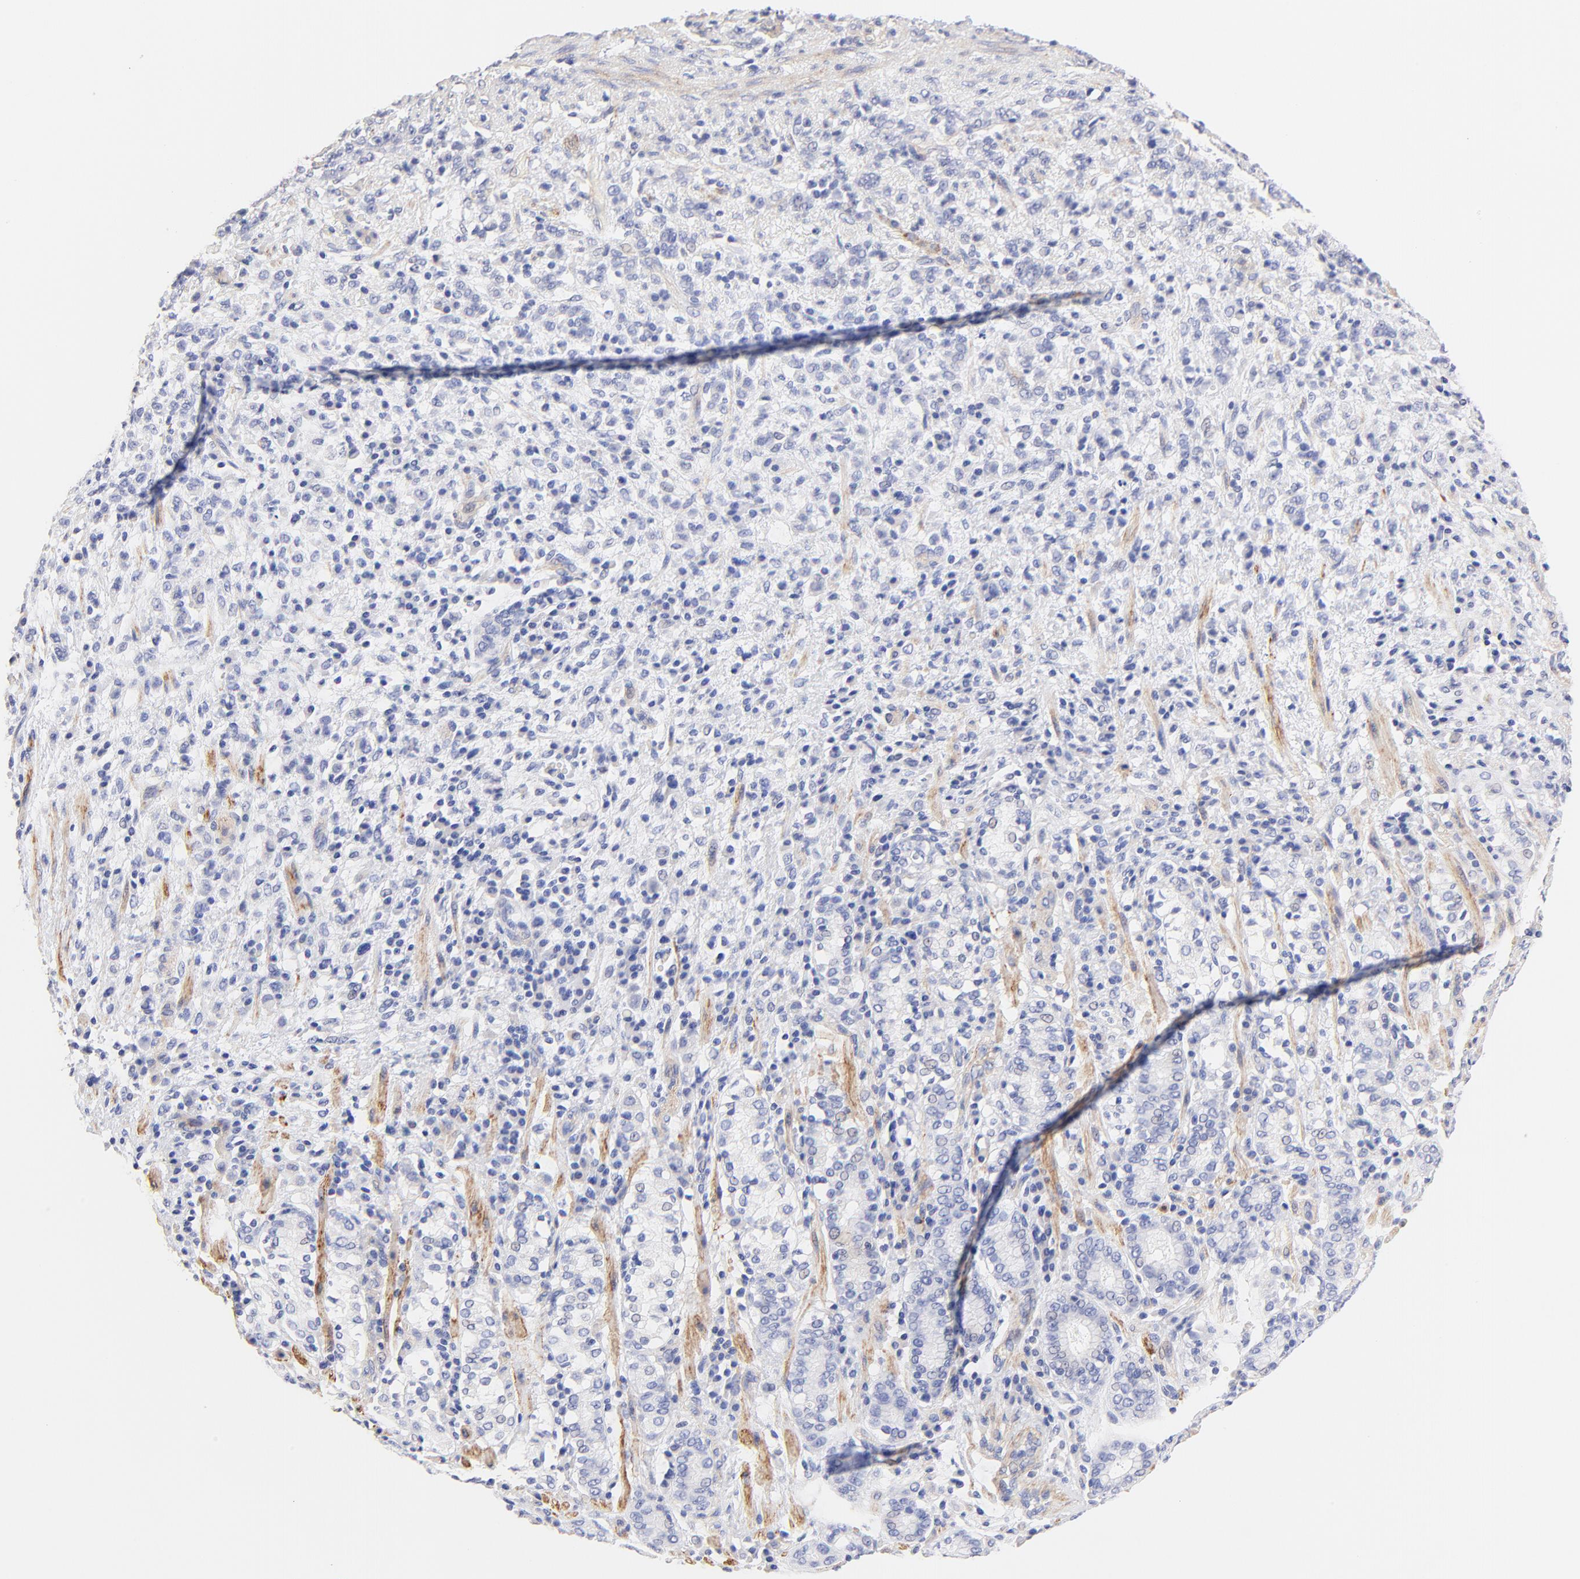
{"staining": {"intensity": "negative", "quantity": "none", "location": "none"}, "tissue": "stomach cancer", "cell_type": "Tumor cells", "image_type": "cancer", "snomed": [{"axis": "morphology", "description": "Adenocarcinoma, NOS"}, {"axis": "topography", "description": "Stomach, lower"}], "caption": "Tumor cells are negative for brown protein staining in adenocarcinoma (stomach).", "gene": "ACTRT1", "patient": {"sex": "male", "age": 88}}